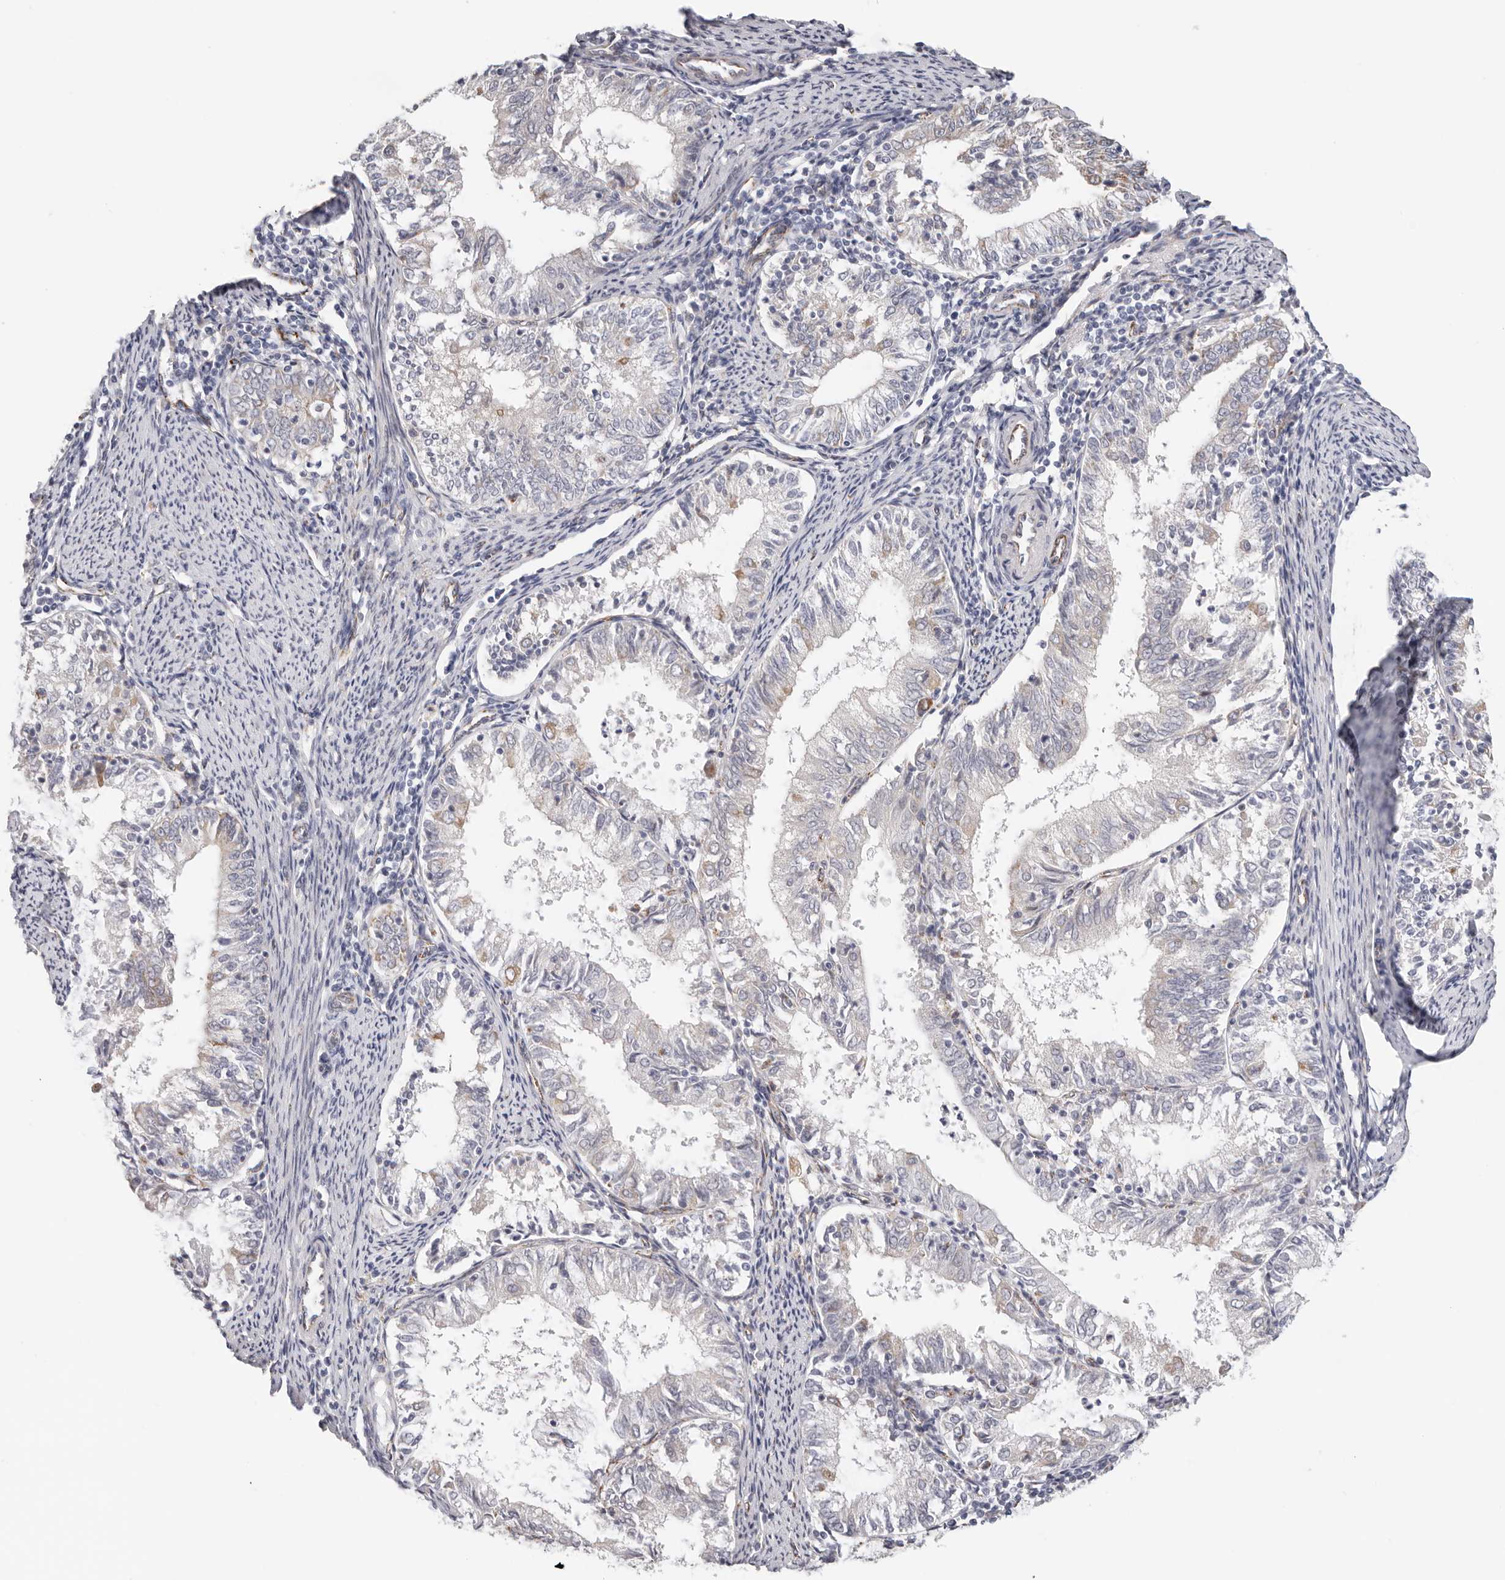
{"staining": {"intensity": "weak", "quantity": "<25%", "location": "cytoplasmic/membranous"}, "tissue": "endometrial cancer", "cell_type": "Tumor cells", "image_type": "cancer", "snomed": [{"axis": "morphology", "description": "Adenocarcinoma, NOS"}, {"axis": "topography", "description": "Endometrium"}], "caption": "IHC photomicrograph of neoplastic tissue: human endometrial adenocarcinoma stained with DAB reveals no significant protein staining in tumor cells.", "gene": "AFDN", "patient": {"sex": "female", "age": 57}}